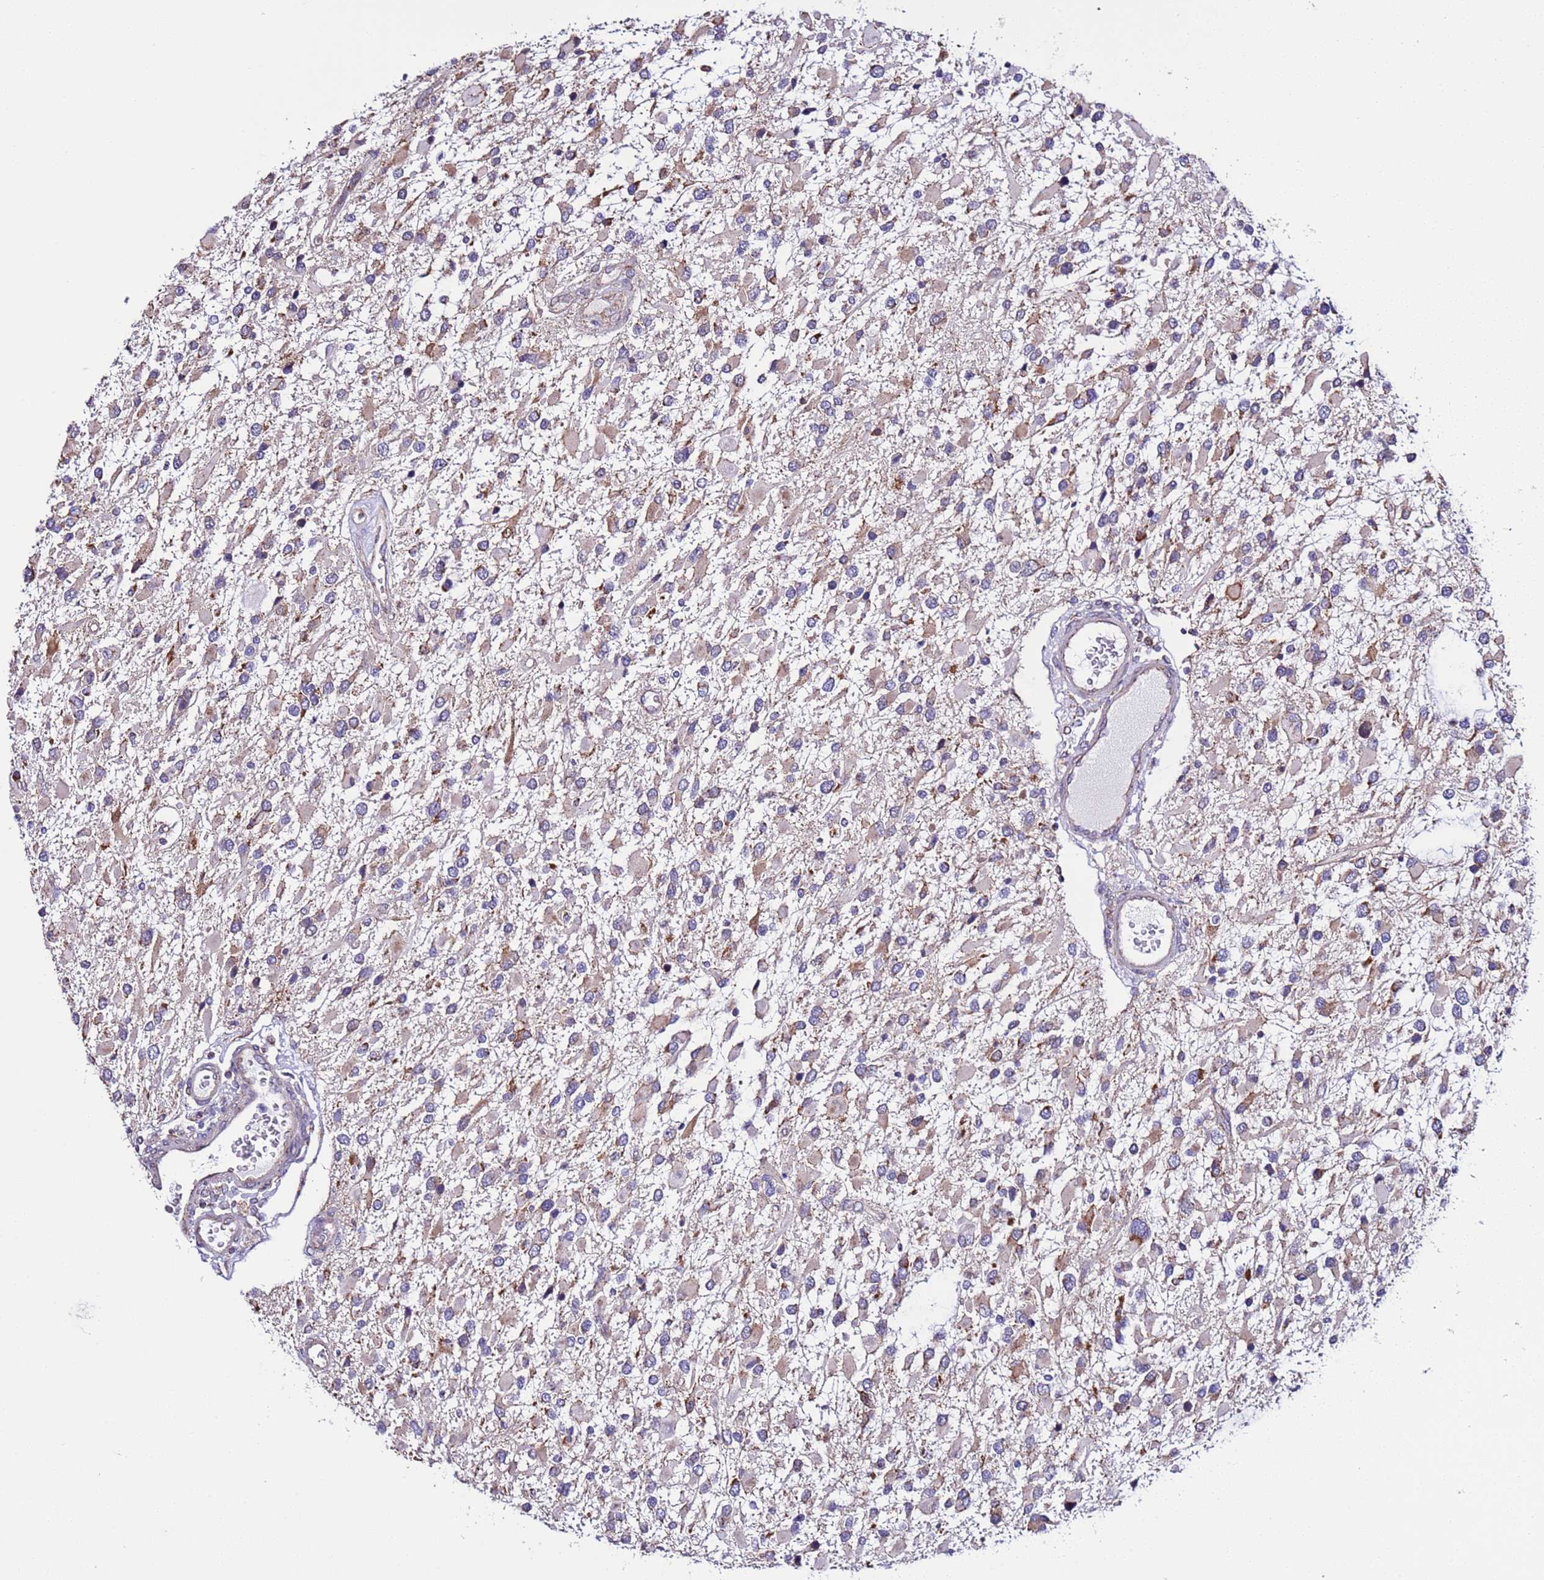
{"staining": {"intensity": "weak", "quantity": "<25%", "location": "cytoplasmic/membranous"}, "tissue": "glioma", "cell_type": "Tumor cells", "image_type": "cancer", "snomed": [{"axis": "morphology", "description": "Glioma, malignant, High grade"}, {"axis": "topography", "description": "Brain"}], "caption": "High magnification brightfield microscopy of glioma stained with DAB (3,3'-diaminobenzidine) (brown) and counterstained with hematoxylin (blue): tumor cells show no significant expression.", "gene": "AHI1", "patient": {"sex": "male", "age": 53}}